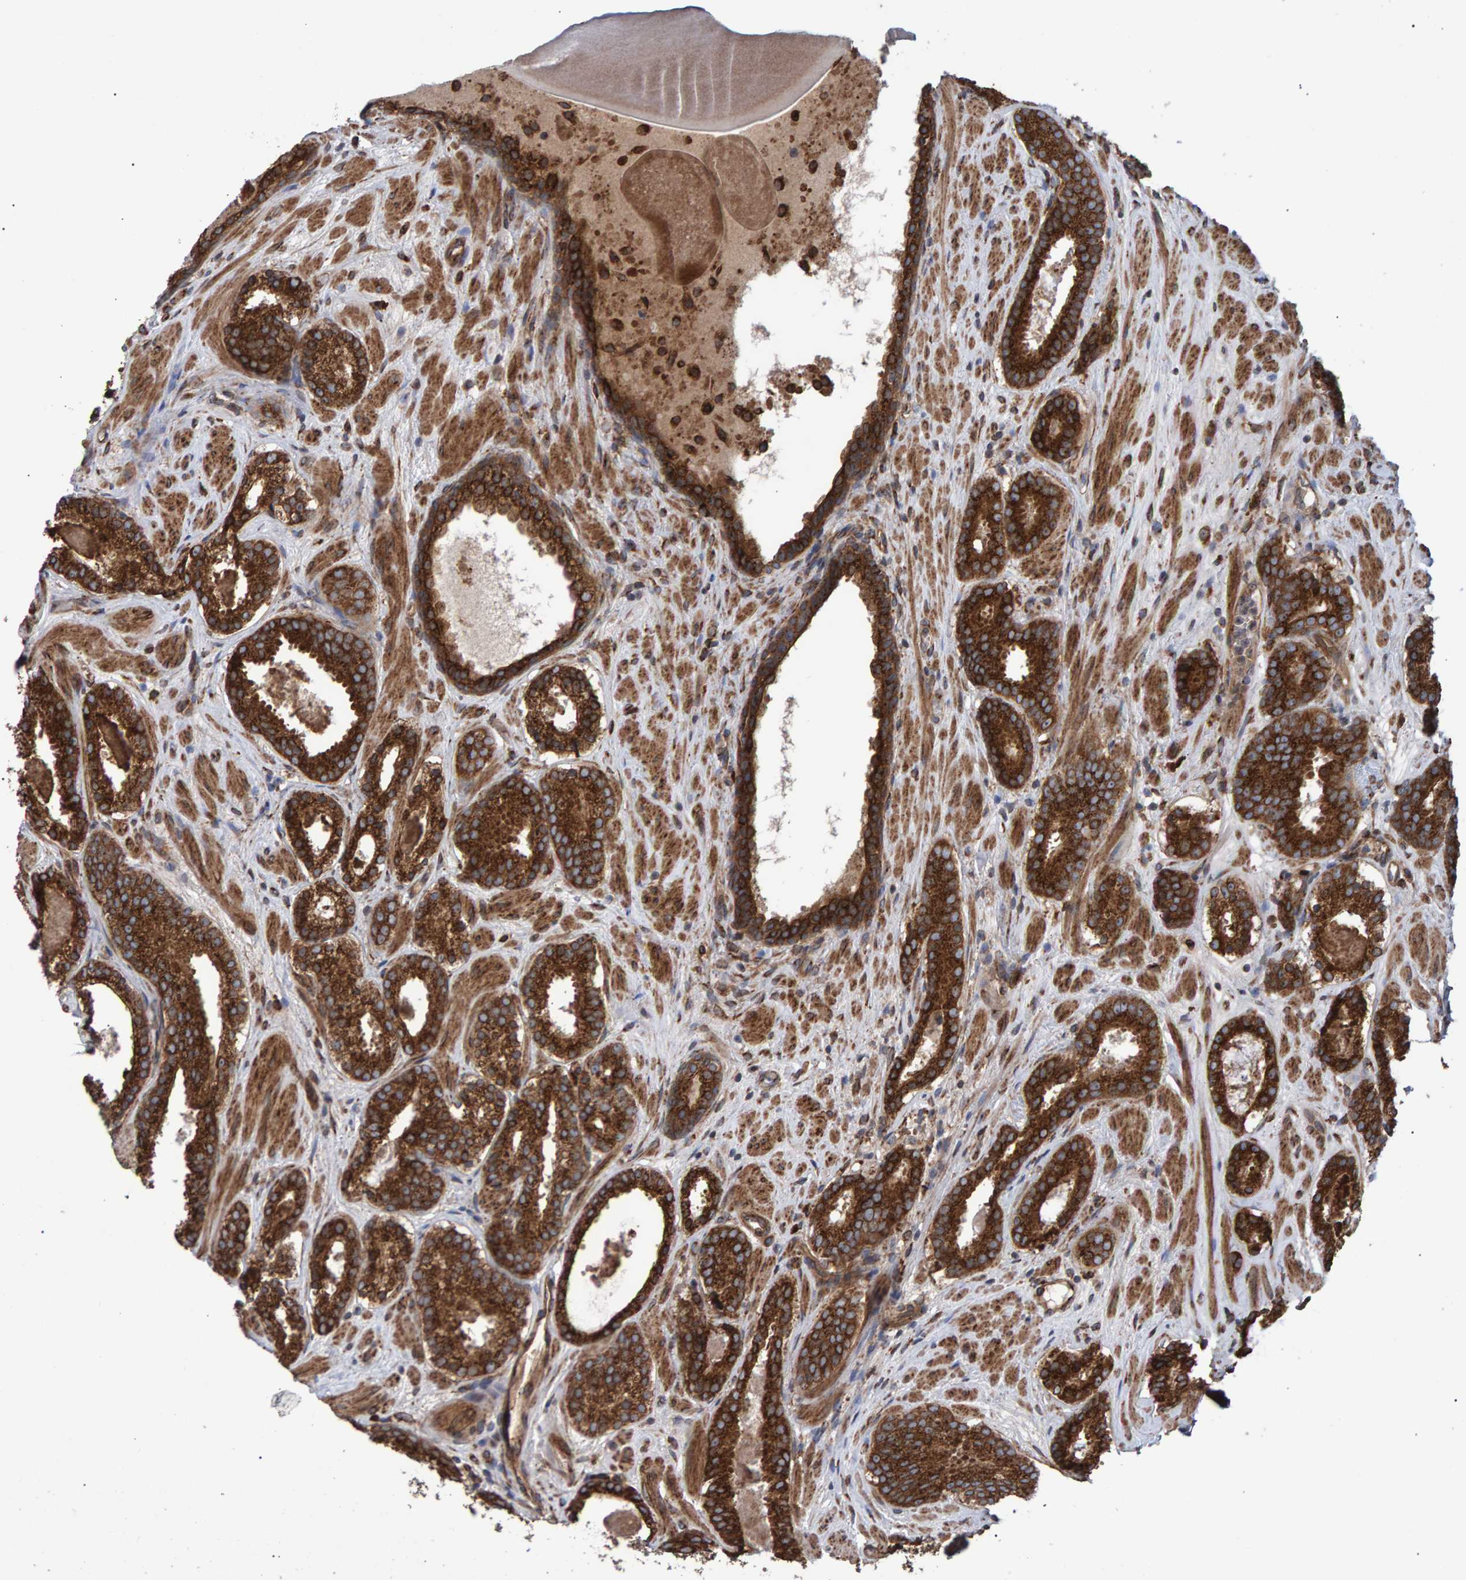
{"staining": {"intensity": "strong", "quantity": ">75%", "location": "cytoplasmic/membranous"}, "tissue": "prostate cancer", "cell_type": "Tumor cells", "image_type": "cancer", "snomed": [{"axis": "morphology", "description": "Adenocarcinoma, Low grade"}, {"axis": "topography", "description": "Prostate"}], "caption": "Prostate low-grade adenocarcinoma stained for a protein (brown) shows strong cytoplasmic/membranous positive expression in about >75% of tumor cells.", "gene": "FAM117A", "patient": {"sex": "male", "age": 69}}